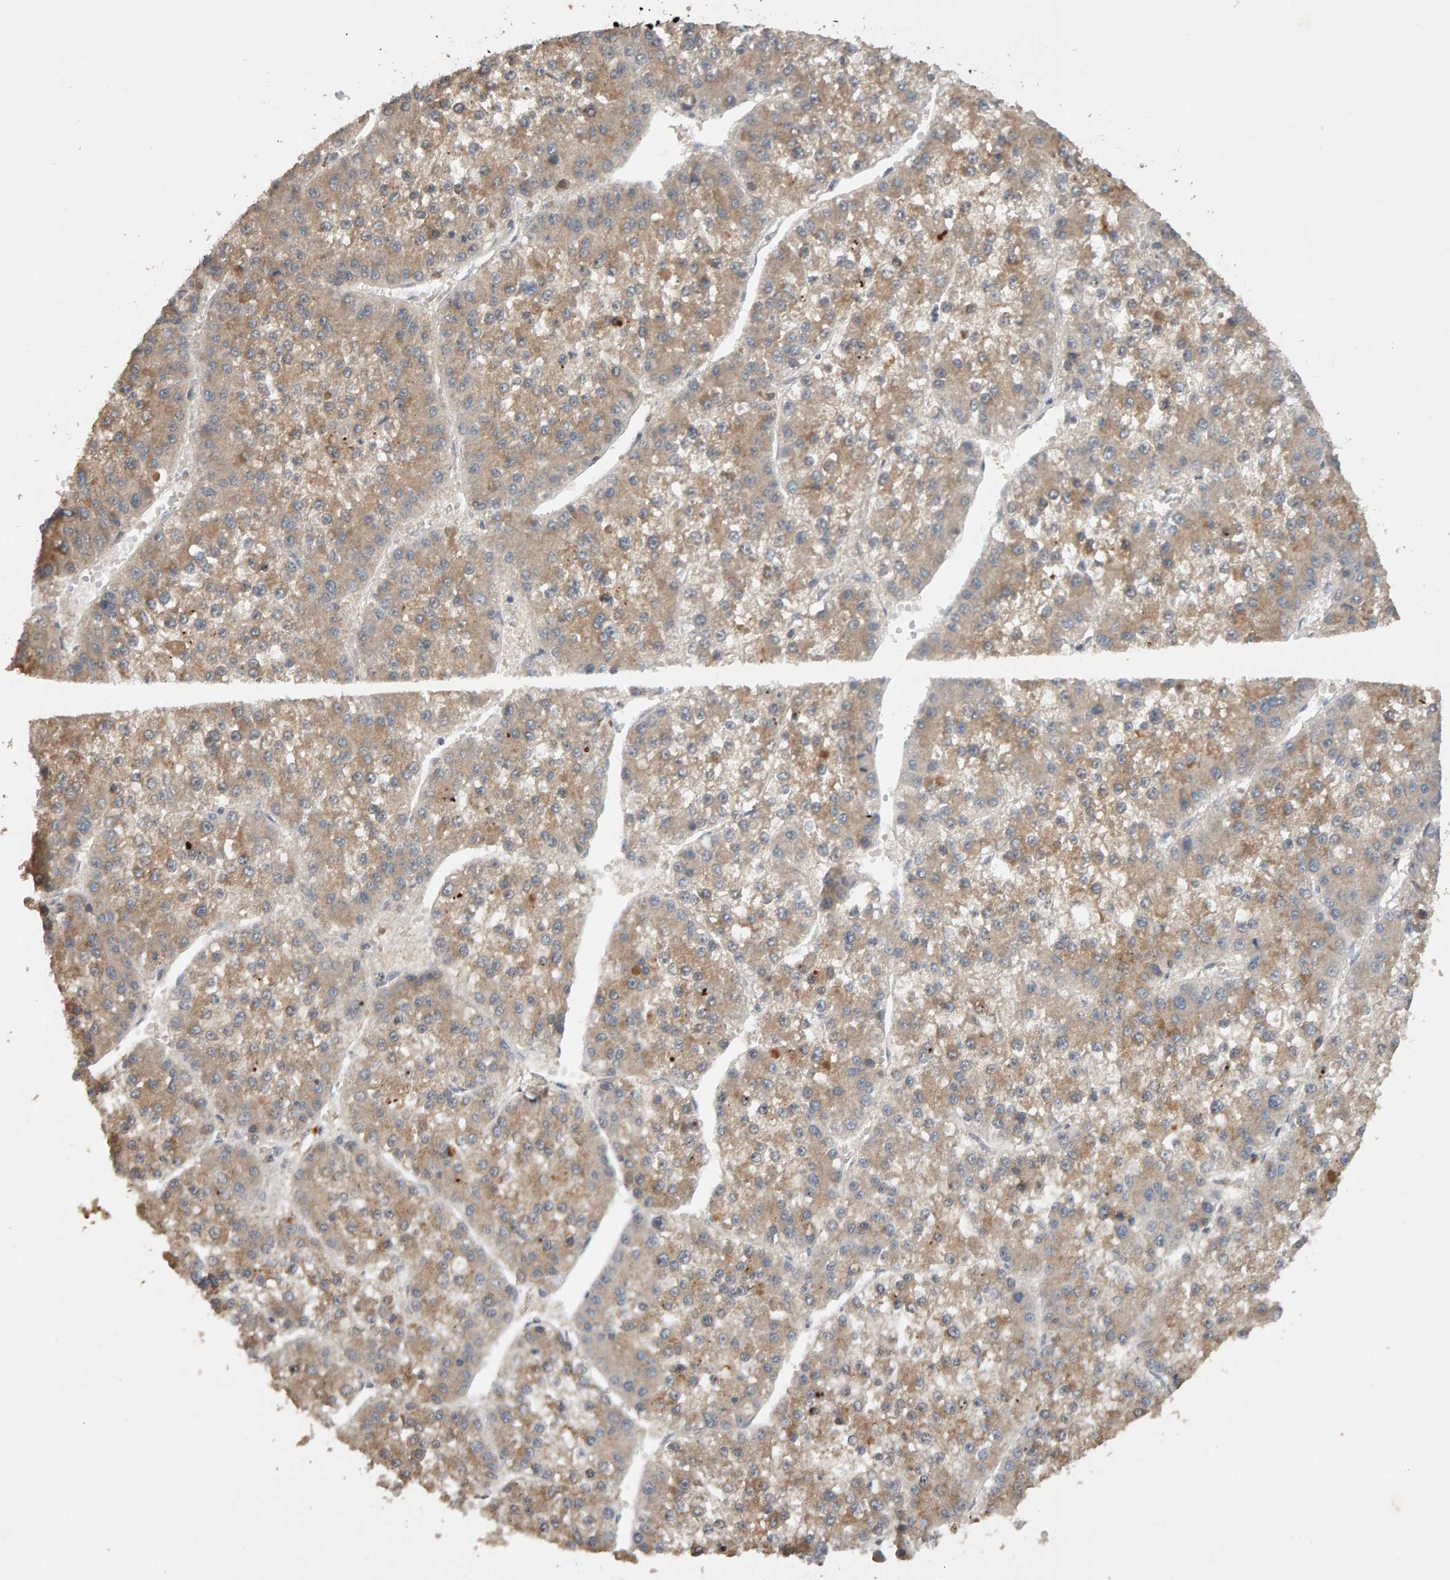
{"staining": {"intensity": "moderate", "quantity": "25%-75%", "location": "cytoplasmic/membranous"}, "tissue": "liver cancer", "cell_type": "Tumor cells", "image_type": "cancer", "snomed": [{"axis": "morphology", "description": "Carcinoma, Hepatocellular, NOS"}, {"axis": "topography", "description": "Liver"}], "caption": "Immunohistochemistry of human liver cancer (hepatocellular carcinoma) shows medium levels of moderate cytoplasmic/membranous positivity in approximately 25%-75% of tumor cells.", "gene": "COASY", "patient": {"sex": "female", "age": 73}}